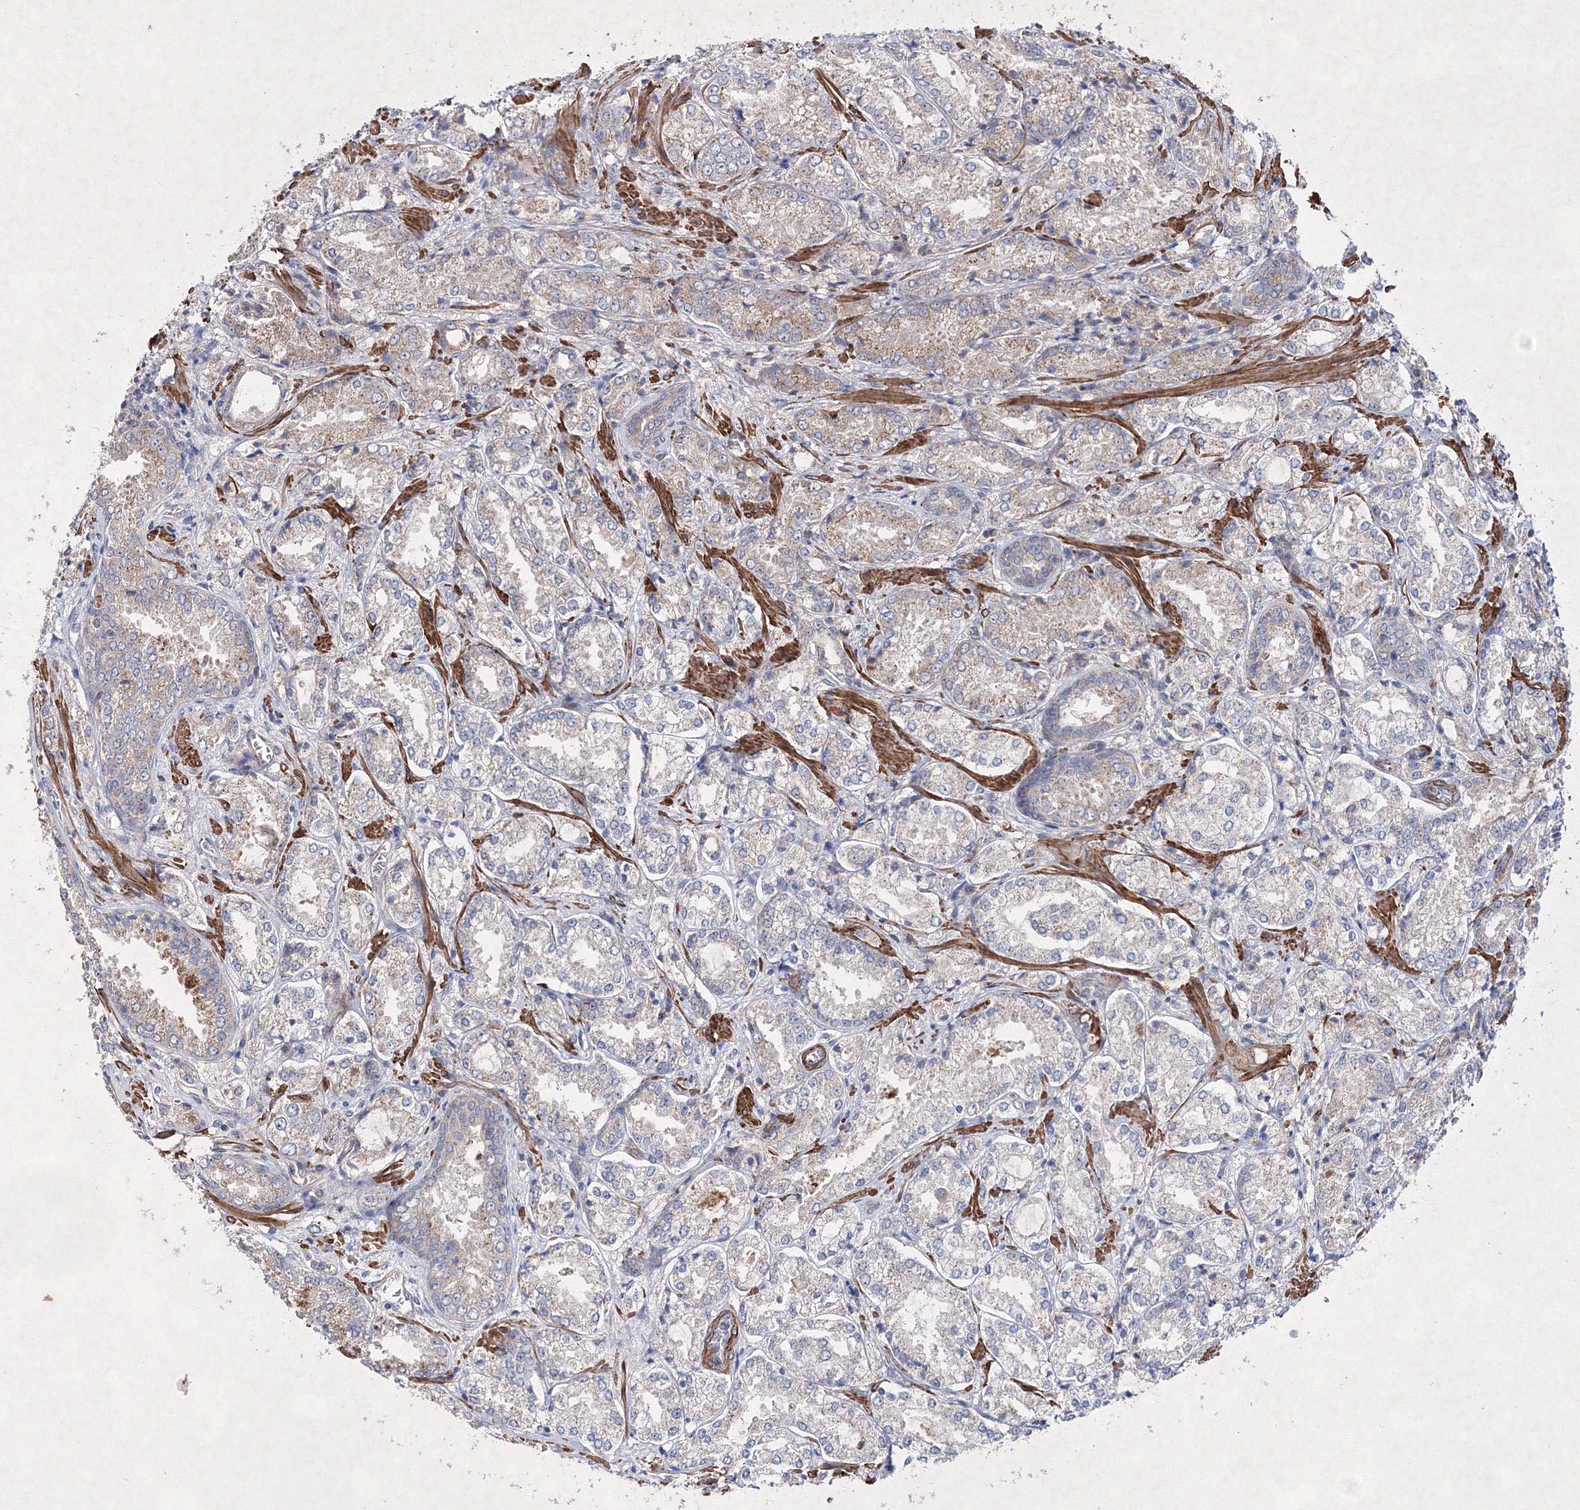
{"staining": {"intensity": "moderate", "quantity": "25%-75%", "location": "cytoplasmic/membranous"}, "tissue": "prostate cancer", "cell_type": "Tumor cells", "image_type": "cancer", "snomed": [{"axis": "morphology", "description": "Adenocarcinoma, Low grade"}, {"axis": "topography", "description": "Prostate"}], "caption": "Tumor cells exhibit medium levels of moderate cytoplasmic/membranous staining in approximately 25%-75% of cells in low-grade adenocarcinoma (prostate). (brown staining indicates protein expression, while blue staining denotes nuclei).", "gene": "GFM1", "patient": {"sex": "male", "age": 74}}